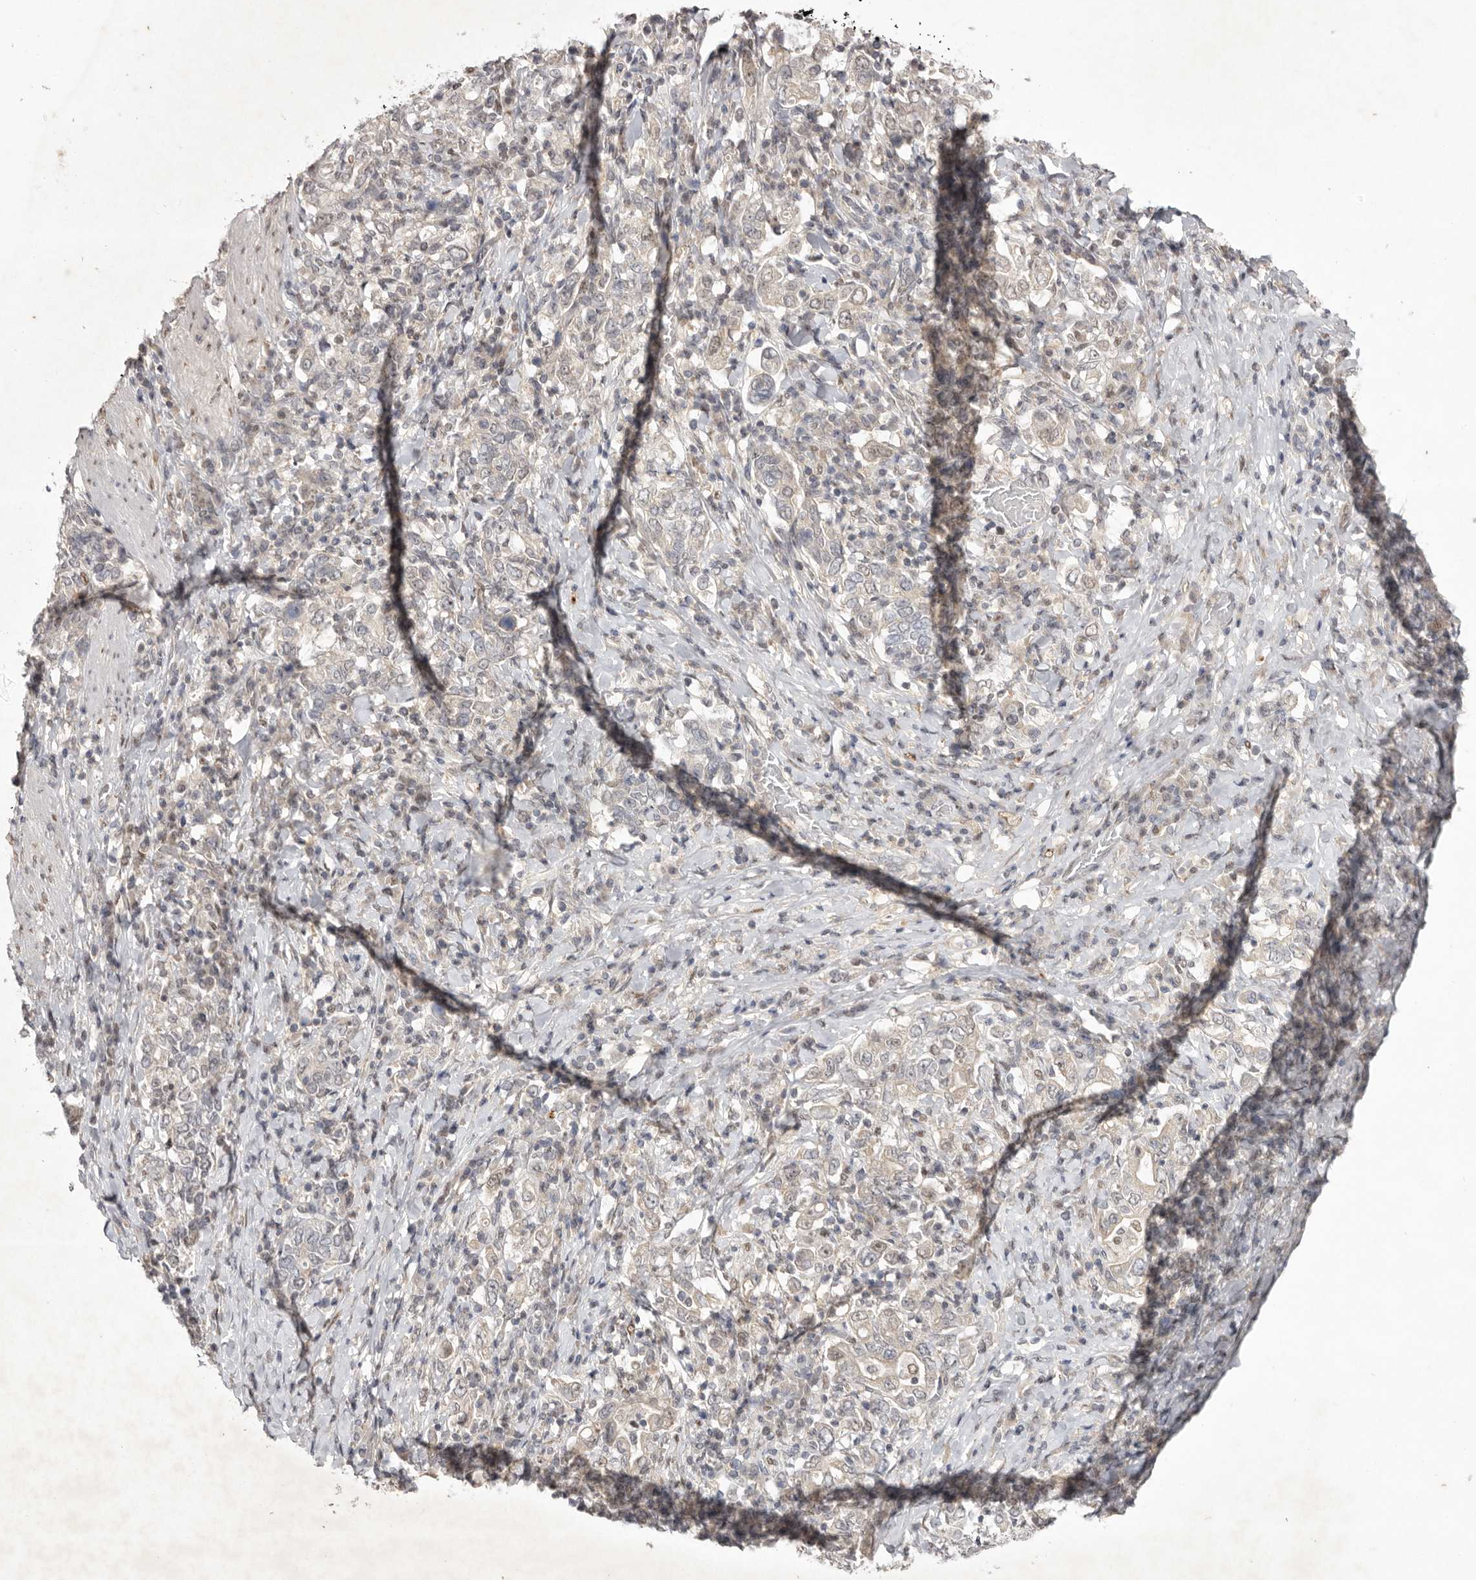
{"staining": {"intensity": "negative", "quantity": "none", "location": "none"}, "tissue": "stomach cancer", "cell_type": "Tumor cells", "image_type": "cancer", "snomed": [{"axis": "morphology", "description": "Adenocarcinoma, NOS"}, {"axis": "topography", "description": "Stomach, upper"}], "caption": "There is no significant positivity in tumor cells of stomach adenocarcinoma.", "gene": "TADA1", "patient": {"sex": "male", "age": 62}}